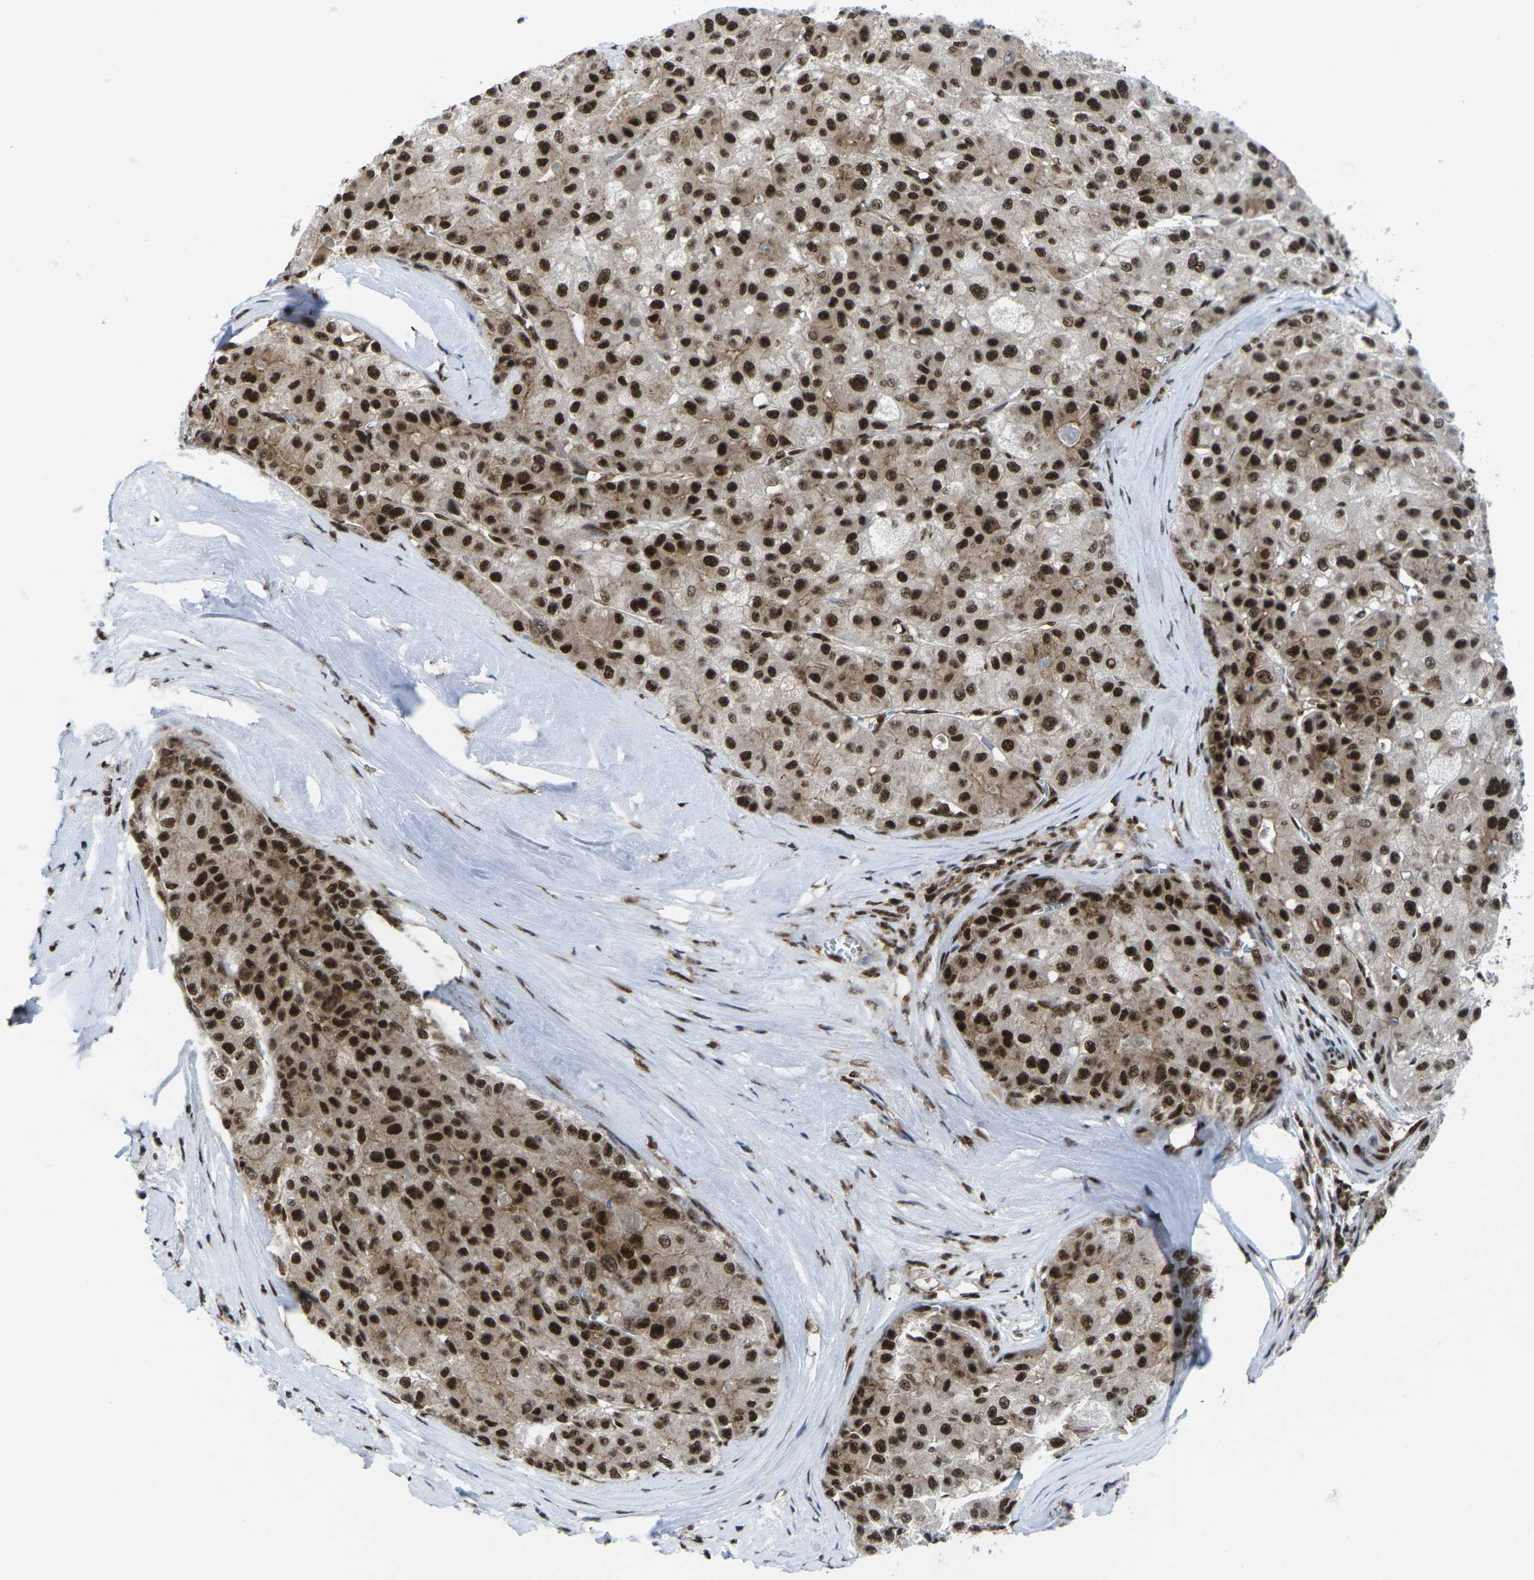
{"staining": {"intensity": "strong", "quantity": ">75%", "location": "nuclear"}, "tissue": "liver cancer", "cell_type": "Tumor cells", "image_type": "cancer", "snomed": [{"axis": "morphology", "description": "Carcinoma, Hepatocellular, NOS"}, {"axis": "topography", "description": "Liver"}], "caption": "A photomicrograph of human liver cancer stained for a protein shows strong nuclear brown staining in tumor cells.", "gene": "MAGOH", "patient": {"sex": "male", "age": 80}}